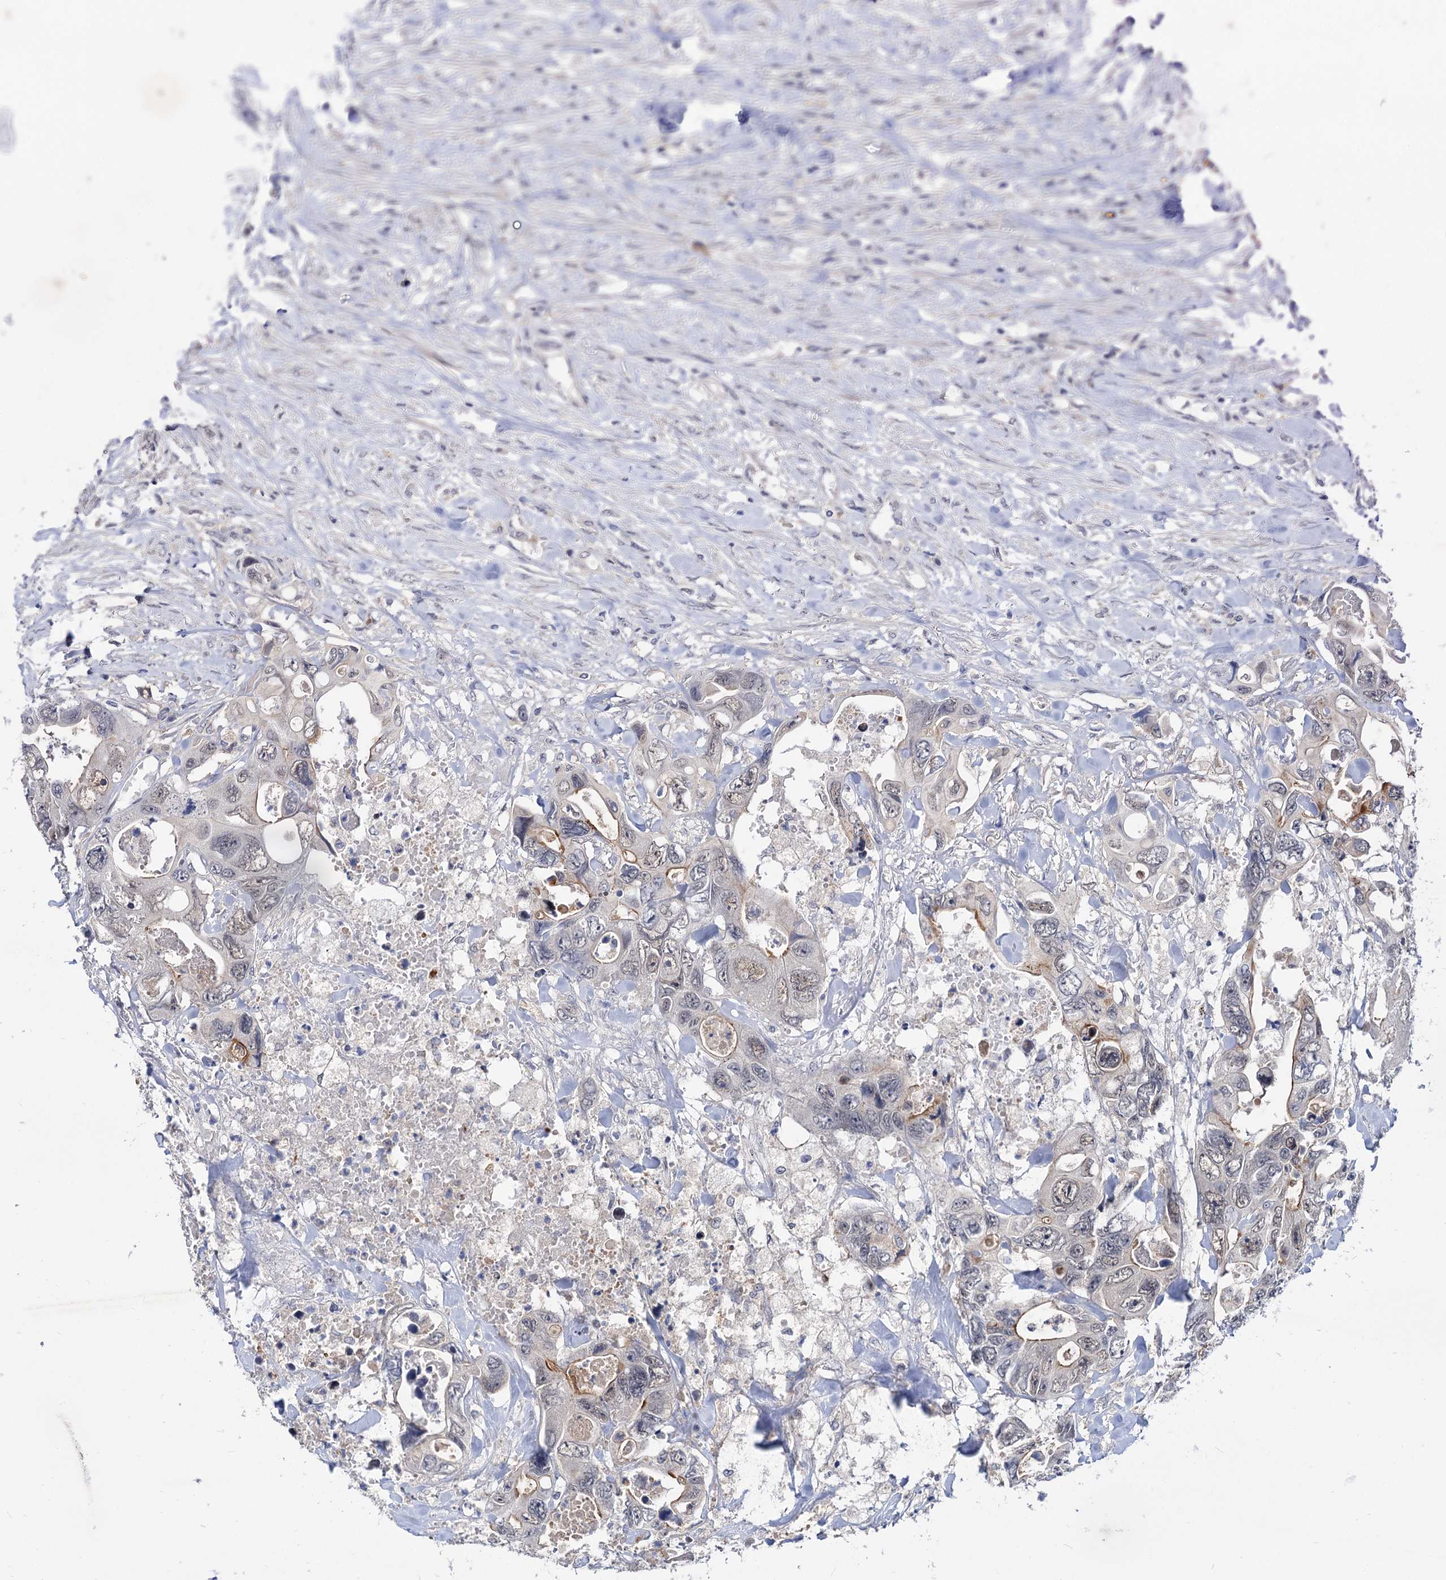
{"staining": {"intensity": "weak", "quantity": "<25%", "location": "cytoplasmic/membranous"}, "tissue": "colorectal cancer", "cell_type": "Tumor cells", "image_type": "cancer", "snomed": [{"axis": "morphology", "description": "Adenocarcinoma, NOS"}, {"axis": "topography", "description": "Rectum"}], "caption": "IHC of human colorectal cancer (adenocarcinoma) demonstrates no expression in tumor cells. (IHC, brightfield microscopy, high magnification).", "gene": "NEK10", "patient": {"sex": "male", "age": 57}}